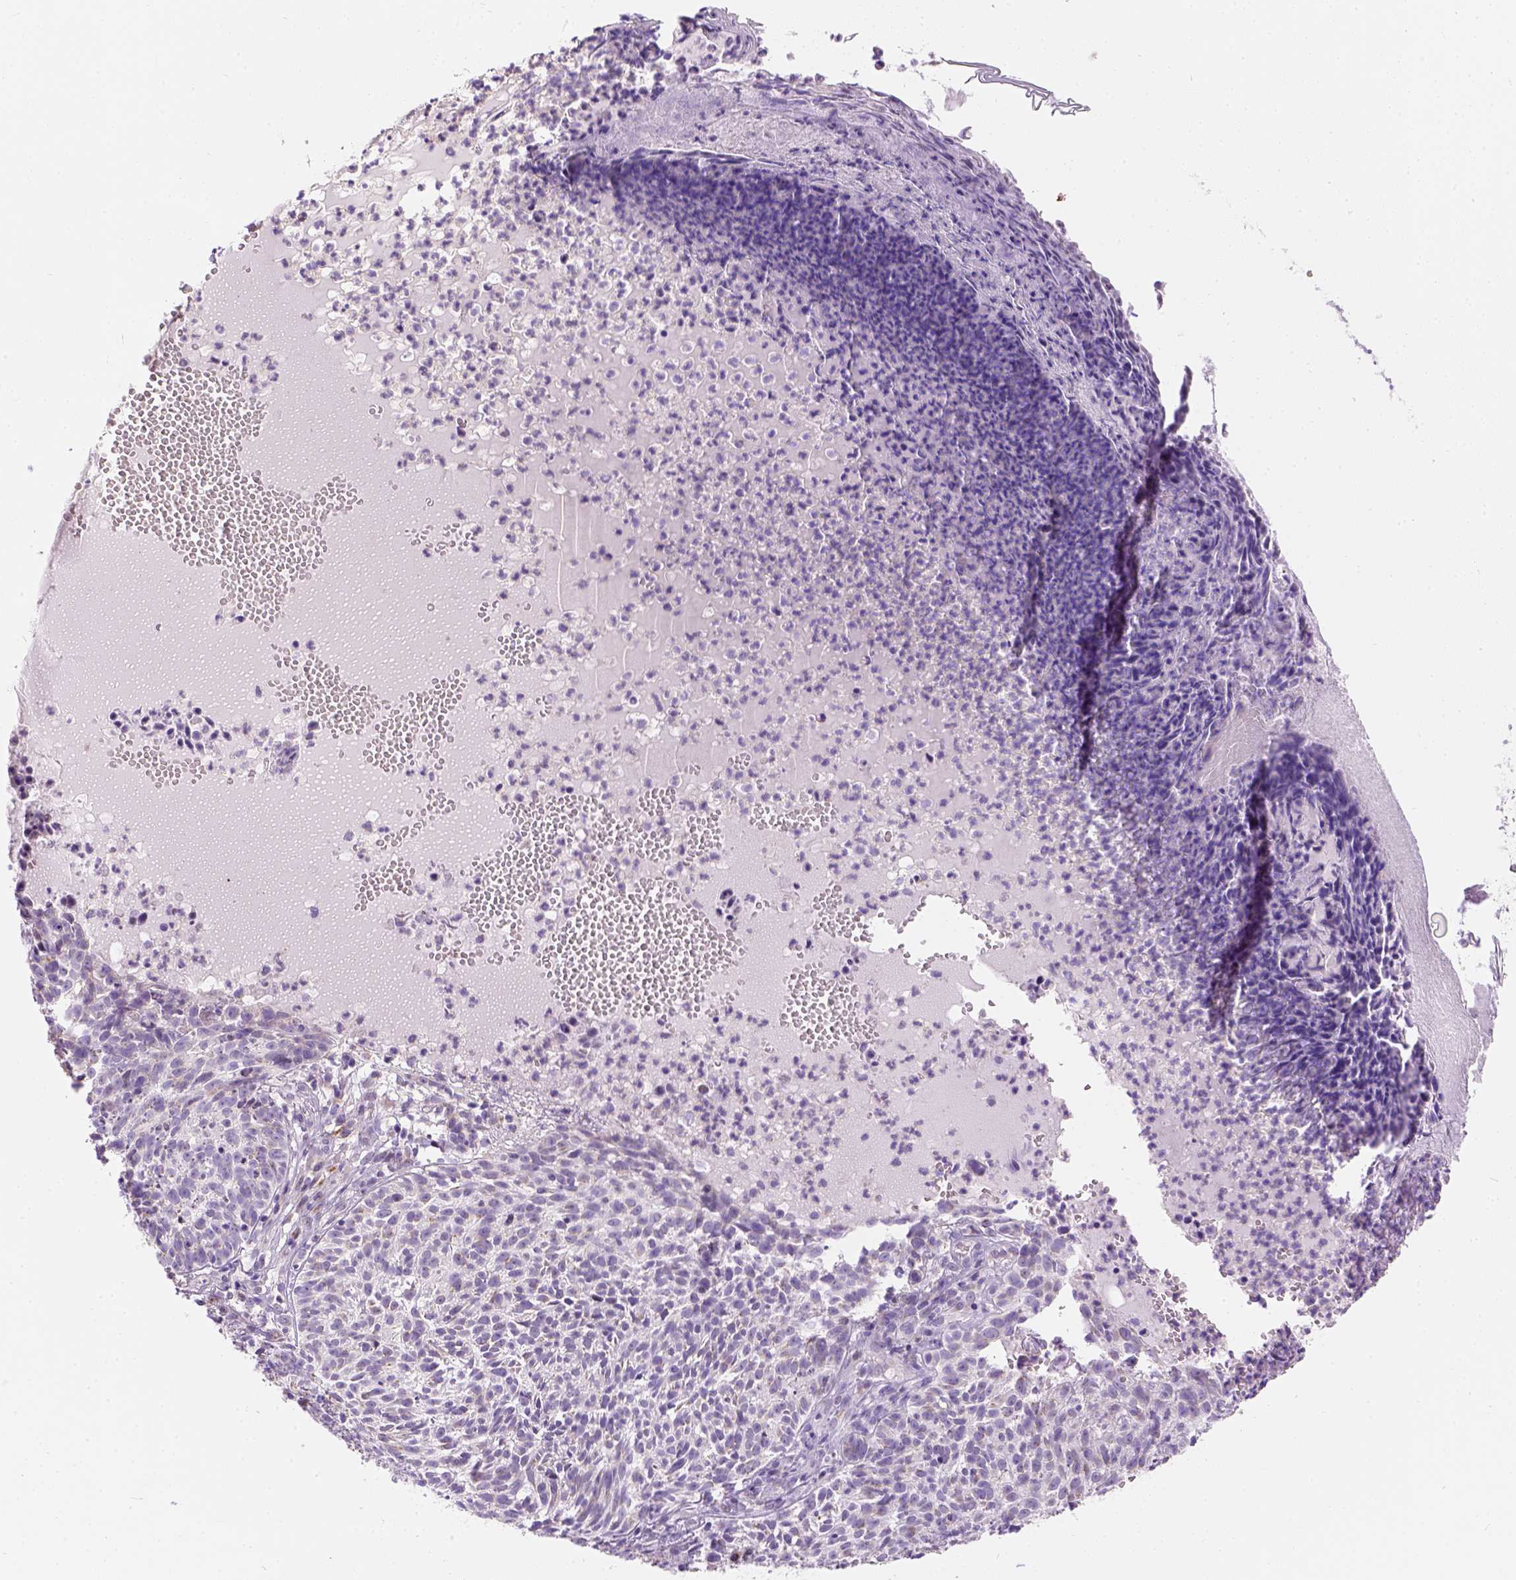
{"staining": {"intensity": "negative", "quantity": "none", "location": "none"}, "tissue": "skin cancer", "cell_type": "Tumor cells", "image_type": "cancer", "snomed": [{"axis": "morphology", "description": "Basal cell carcinoma"}, {"axis": "topography", "description": "Skin"}], "caption": "This is a image of IHC staining of skin cancer, which shows no expression in tumor cells. (DAB (3,3'-diaminobenzidine) immunohistochemistry visualized using brightfield microscopy, high magnification).", "gene": "PHF7", "patient": {"sex": "male", "age": 90}}